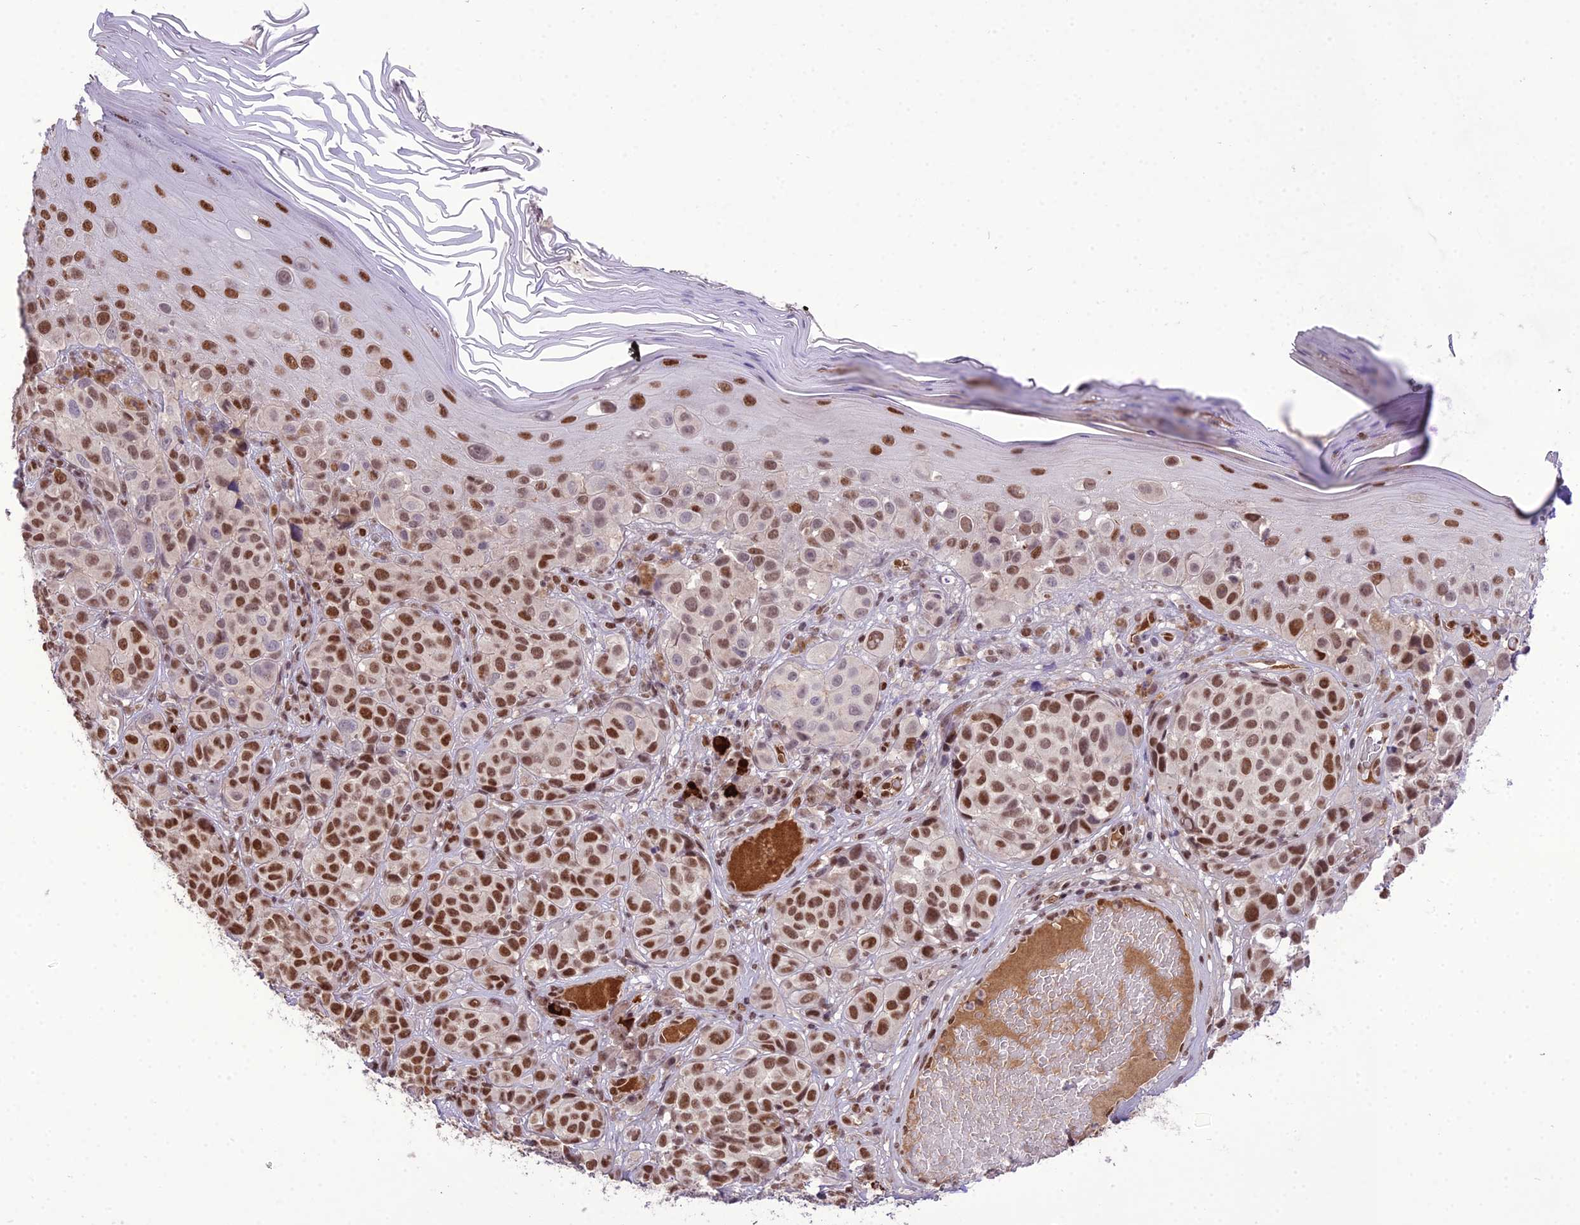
{"staining": {"intensity": "strong", "quantity": ">75%", "location": "nuclear"}, "tissue": "melanoma", "cell_type": "Tumor cells", "image_type": "cancer", "snomed": [{"axis": "morphology", "description": "Malignant melanoma, NOS"}, {"axis": "topography", "description": "Skin"}], "caption": "This image reveals malignant melanoma stained with IHC to label a protein in brown. The nuclear of tumor cells show strong positivity for the protein. Nuclei are counter-stained blue.", "gene": "SH3RF3", "patient": {"sex": "male", "age": 38}}